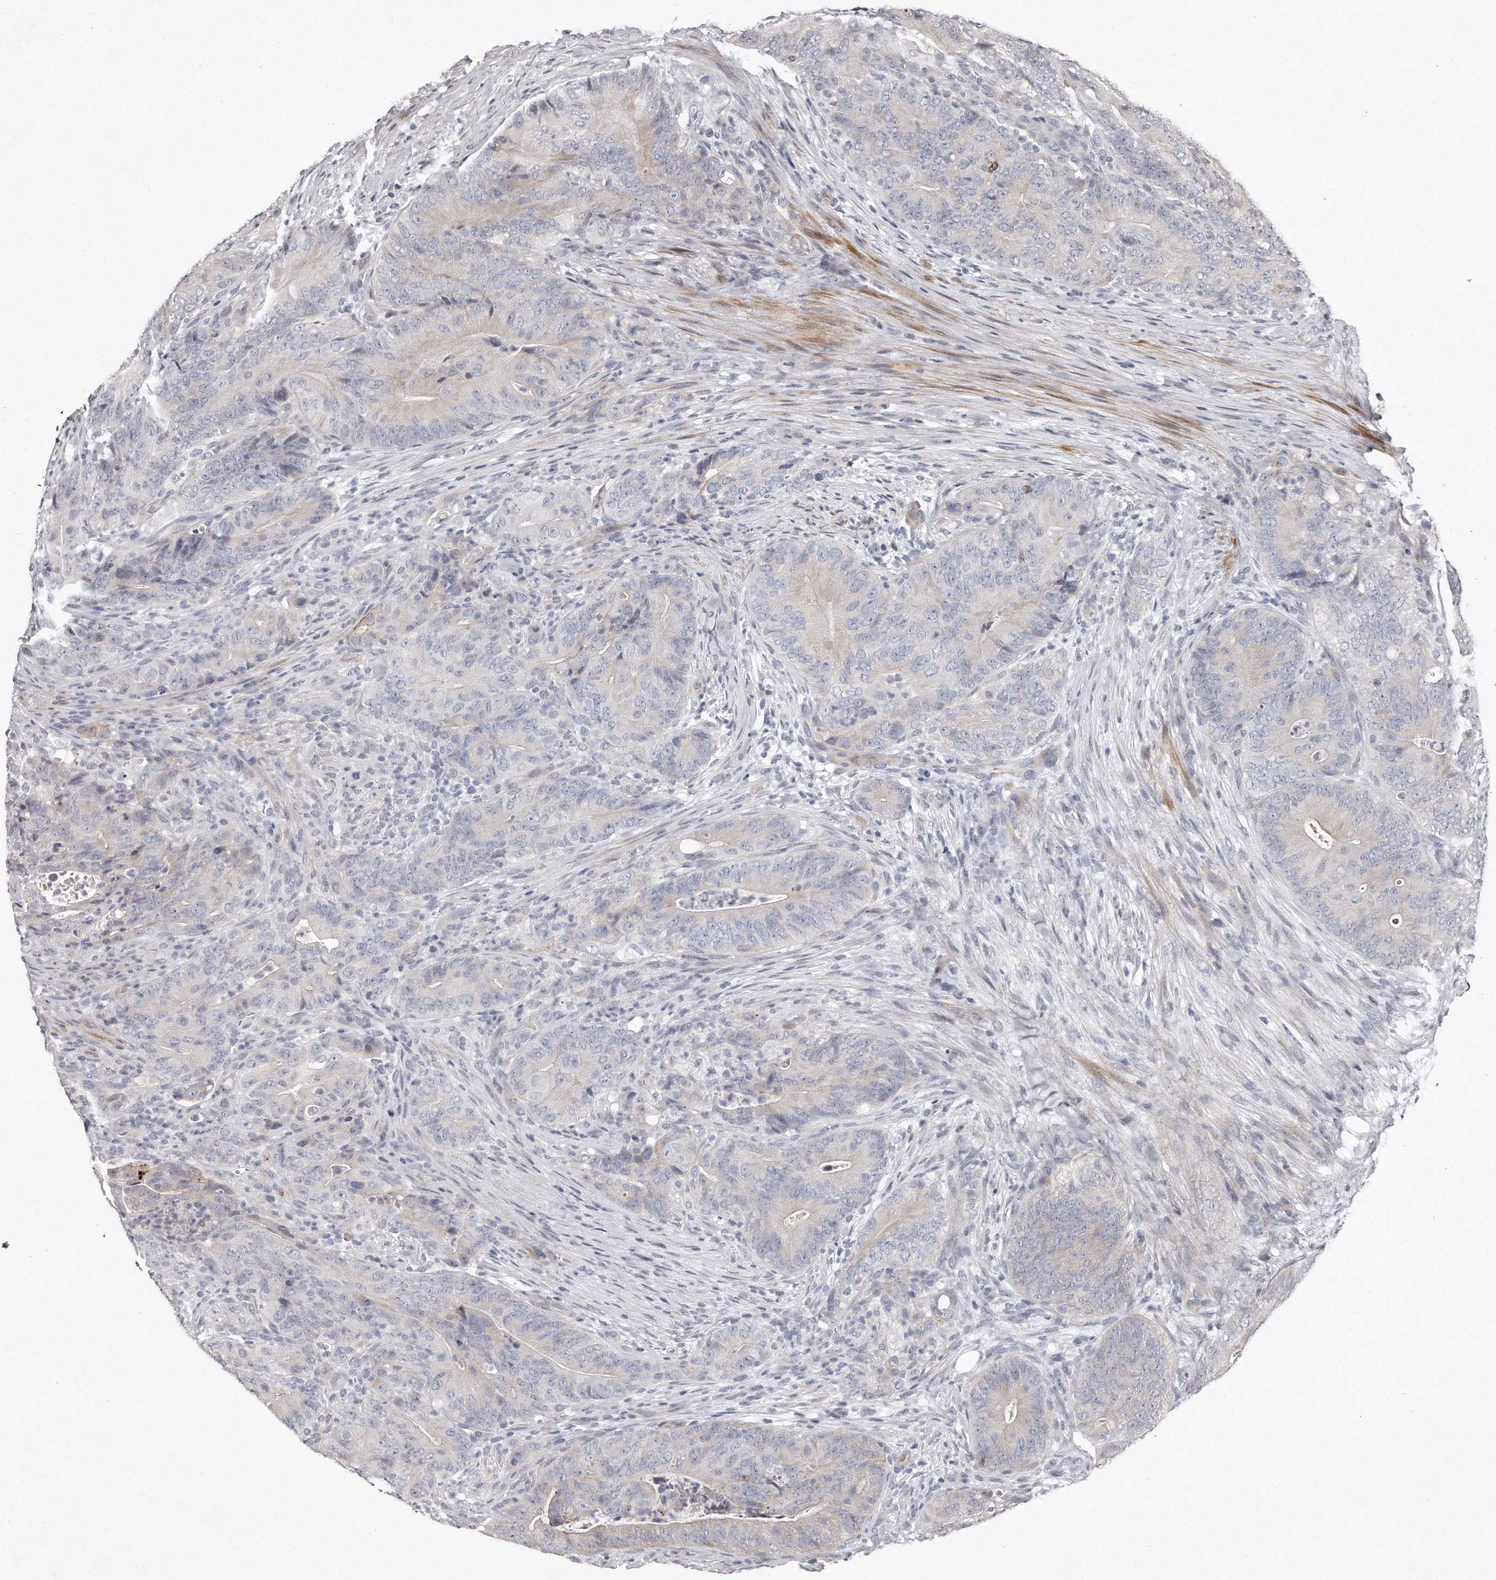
{"staining": {"intensity": "negative", "quantity": "none", "location": "none"}, "tissue": "colorectal cancer", "cell_type": "Tumor cells", "image_type": "cancer", "snomed": [{"axis": "morphology", "description": "Normal tissue, NOS"}, {"axis": "topography", "description": "Colon"}], "caption": "This is an immunohistochemistry photomicrograph of human colorectal cancer. There is no expression in tumor cells.", "gene": "TECR", "patient": {"sex": "female", "age": 82}}